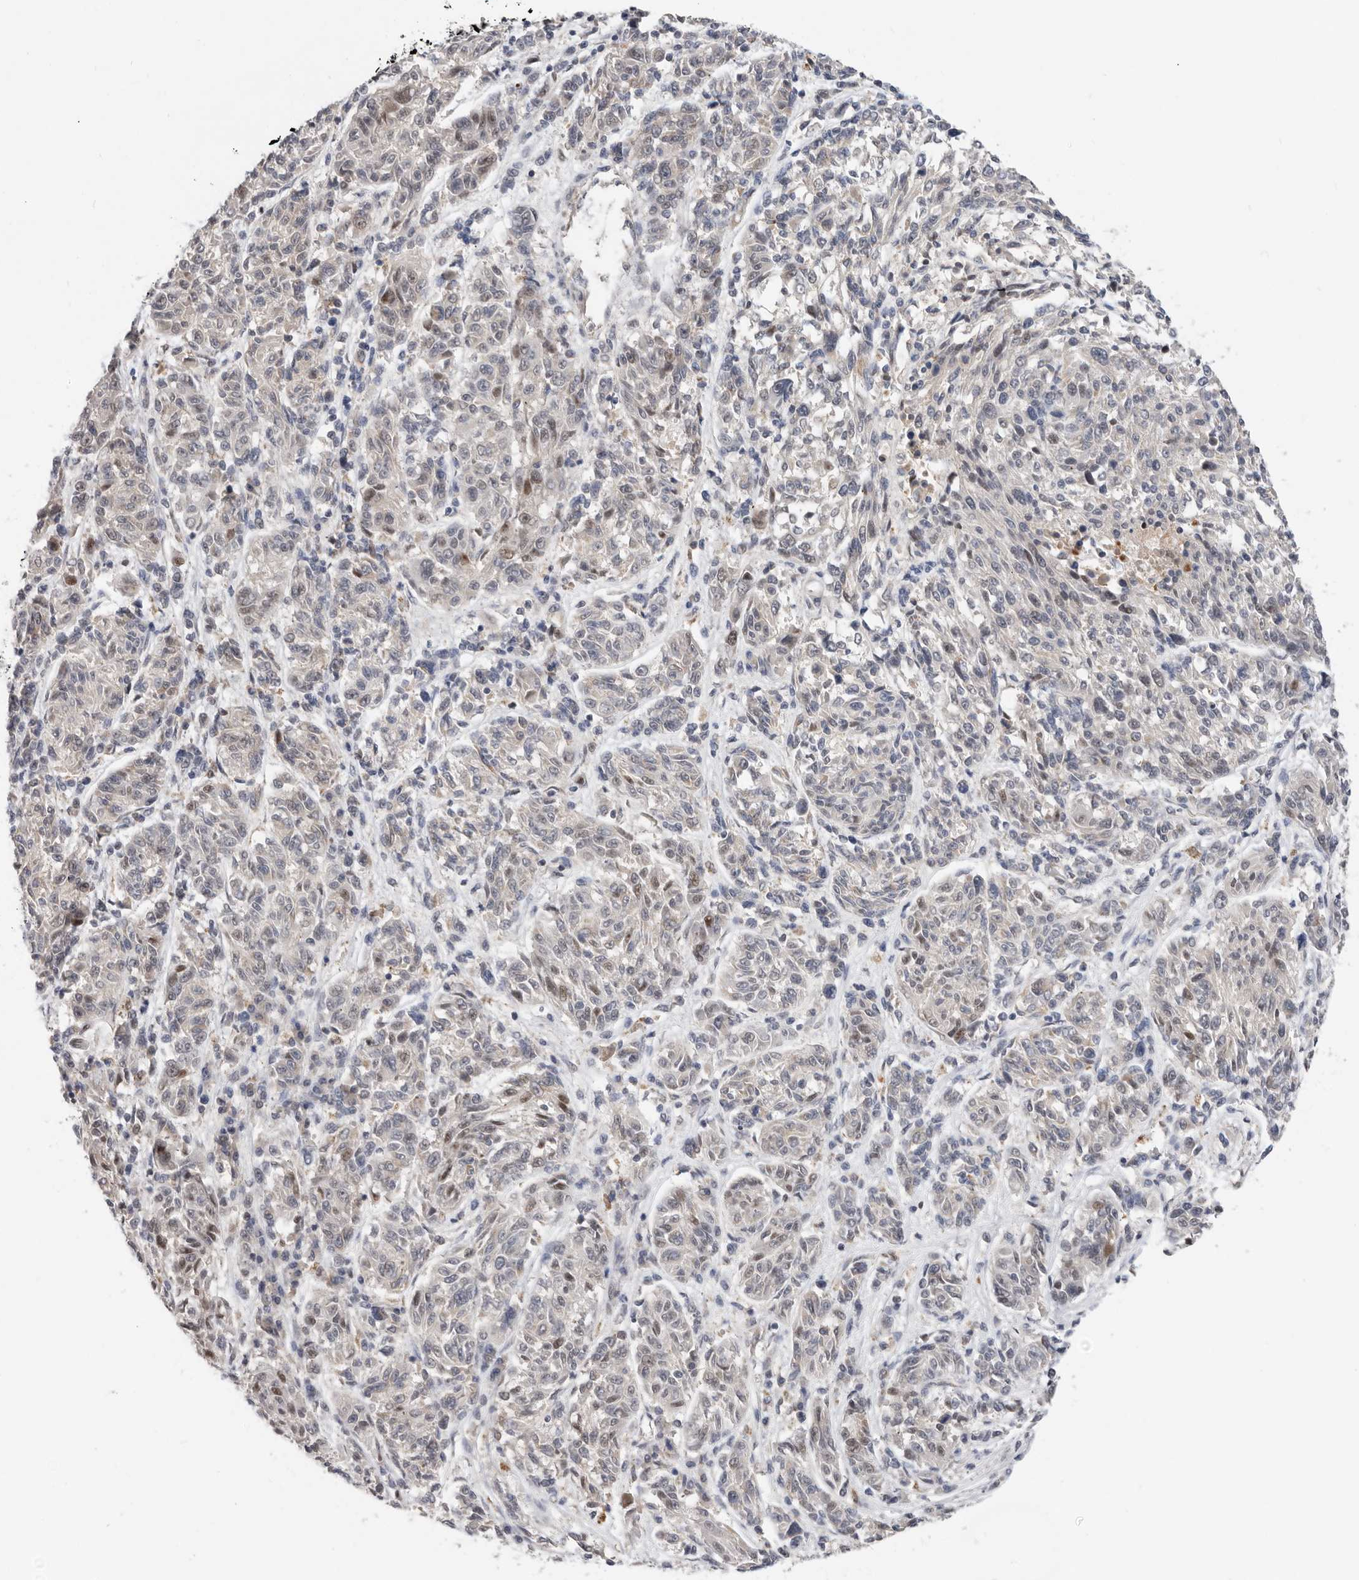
{"staining": {"intensity": "weak", "quantity": "<25%", "location": "nuclear"}, "tissue": "melanoma", "cell_type": "Tumor cells", "image_type": "cancer", "snomed": [{"axis": "morphology", "description": "Malignant melanoma, NOS"}, {"axis": "topography", "description": "Skin"}], "caption": "Immunohistochemistry (IHC) photomicrograph of human malignant melanoma stained for a protein (brown), which exhibits no positivity in tumor cells.", "gene": "BRCA2", "patient": {"sex": "male", "age": 53}}